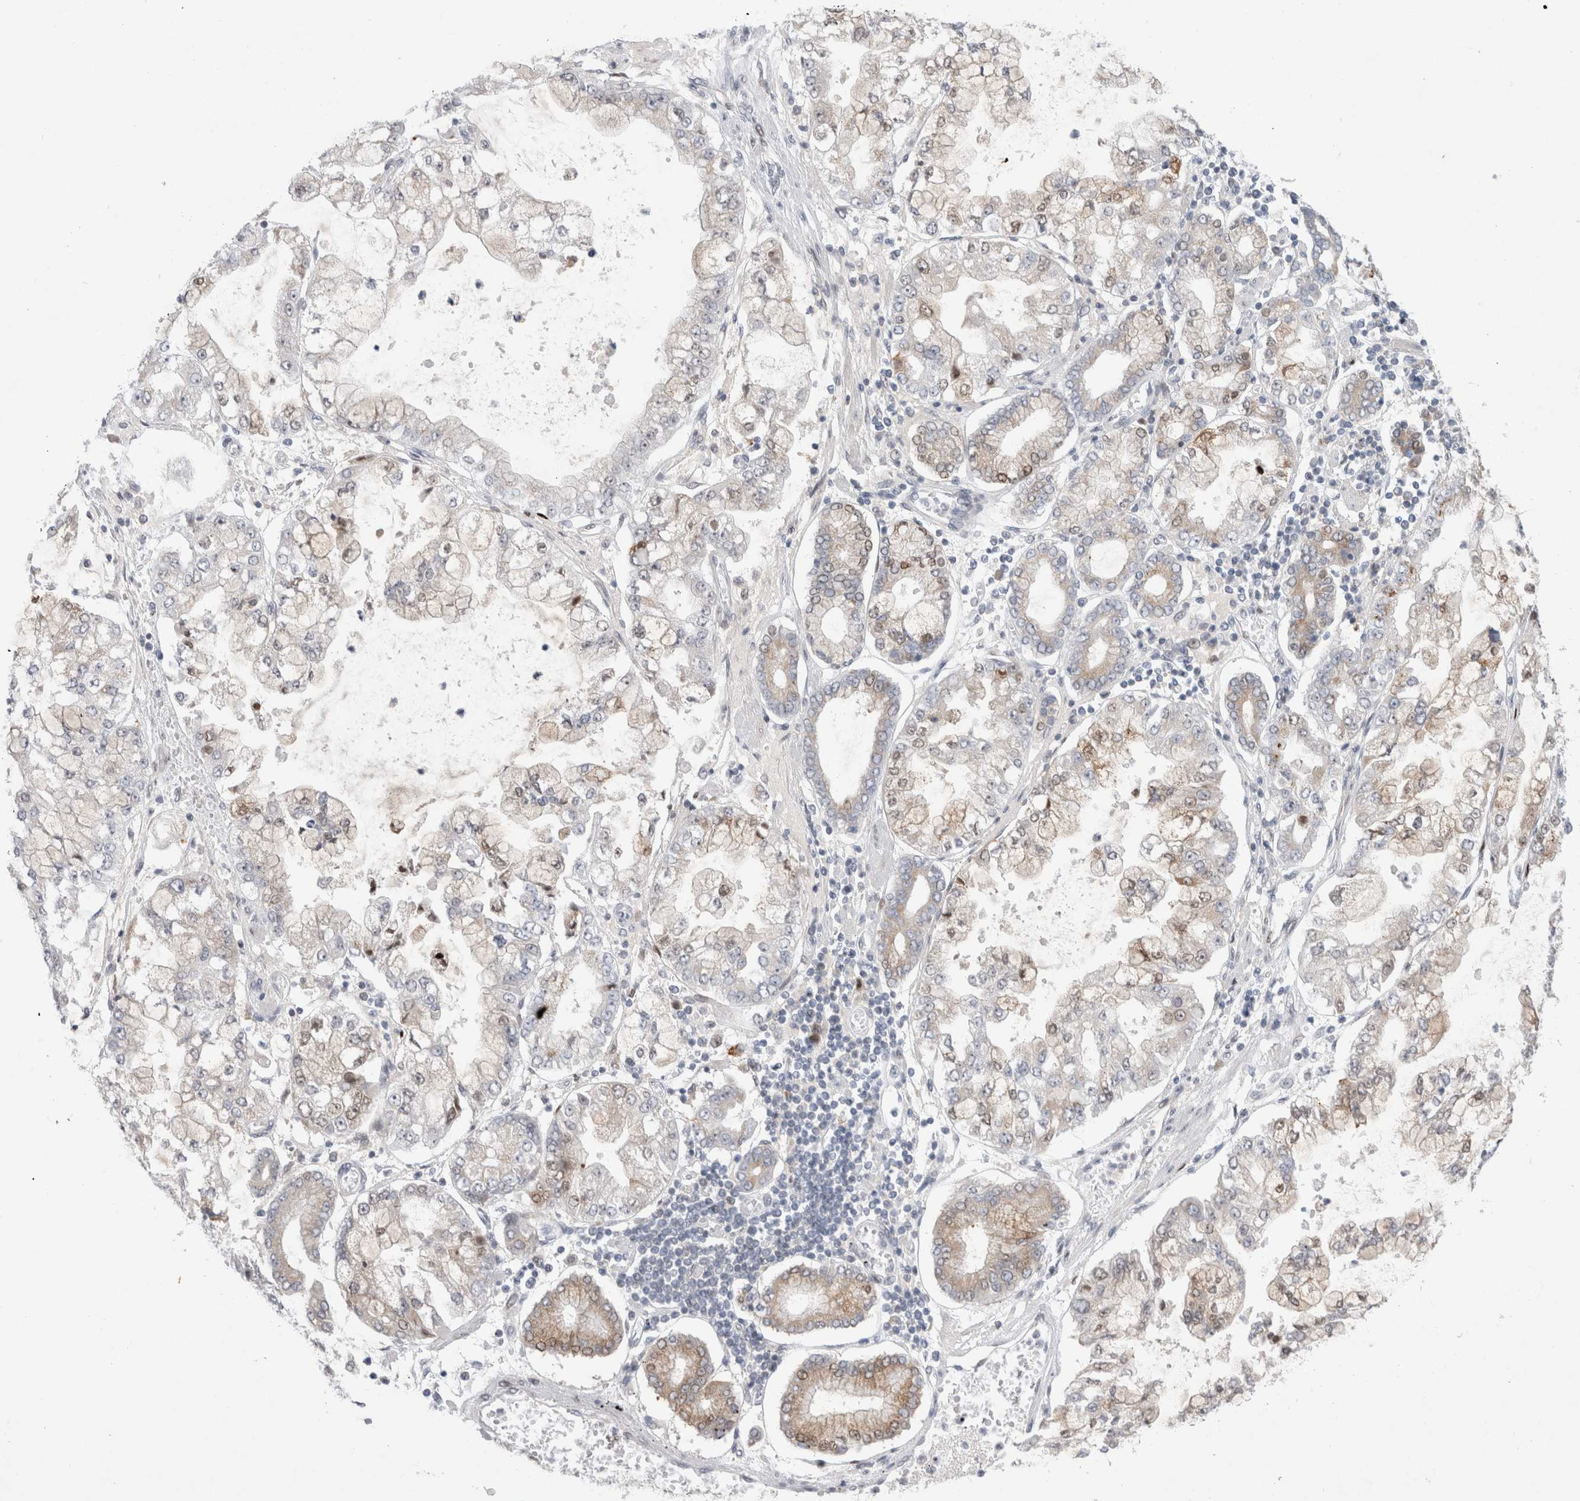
{"staining": {"intensity": "weak", "quantity": "25%-75%", "location": "cytoplasmic/membranous"}, "tissue": "stomach cancer", "cell_type": "Tumor cells", "image_type": "cancer", "snomed": [{"axis": "morphology", "description": "Adenocarcinoma, NOS"}, {"axis": "topography", "description": "Stomach"}], "caption": "Immunohistochemical staining of stomach cancer demonstrates low levels of weak cytoplasmic/membranous protein staining in approximately 25%-75% of tumor cells. (Stains: DAB (3,3'-diaminobenzidine) in brown, nuclei in blue, Microscopy: brightfield microscopy at high magnification).", "gene": "CERS5", "patient": {"sex": "male", "age": 76}}